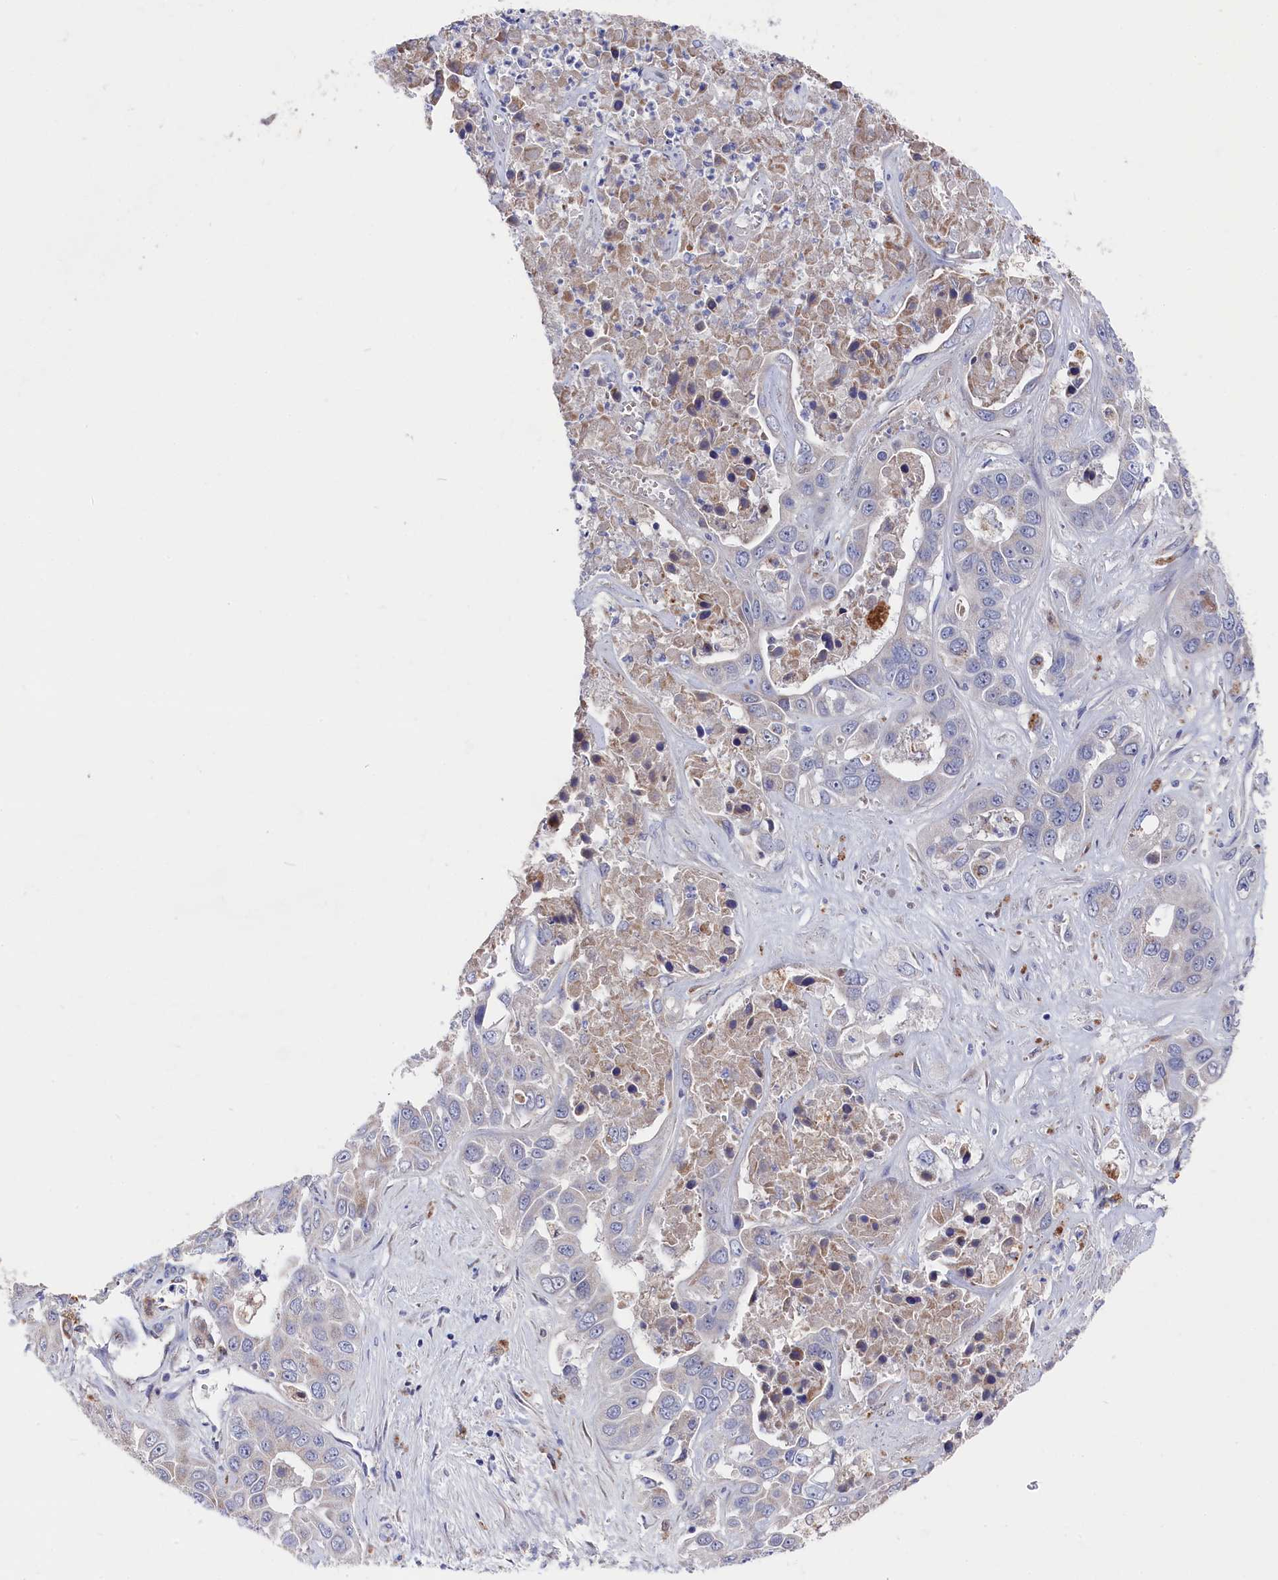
{"staining": {"intensity": "negative", "quantity": "none", "location": "none"}, "tissue": "liver cancer", "cell_type": "Tumor cells", "image_type": "cancer", "snomed": [{"axis": "morphology", "description": "Cholangiocarcinoma"}, {"axis": "topography", "description": "Liver"}], "caption": "Human liver cancer stained for a protein using immunohistochemistry exhibits no positivity in tumor cells.", "gene": "GPR108", "patient": {"sex": "female", "age": 52}}